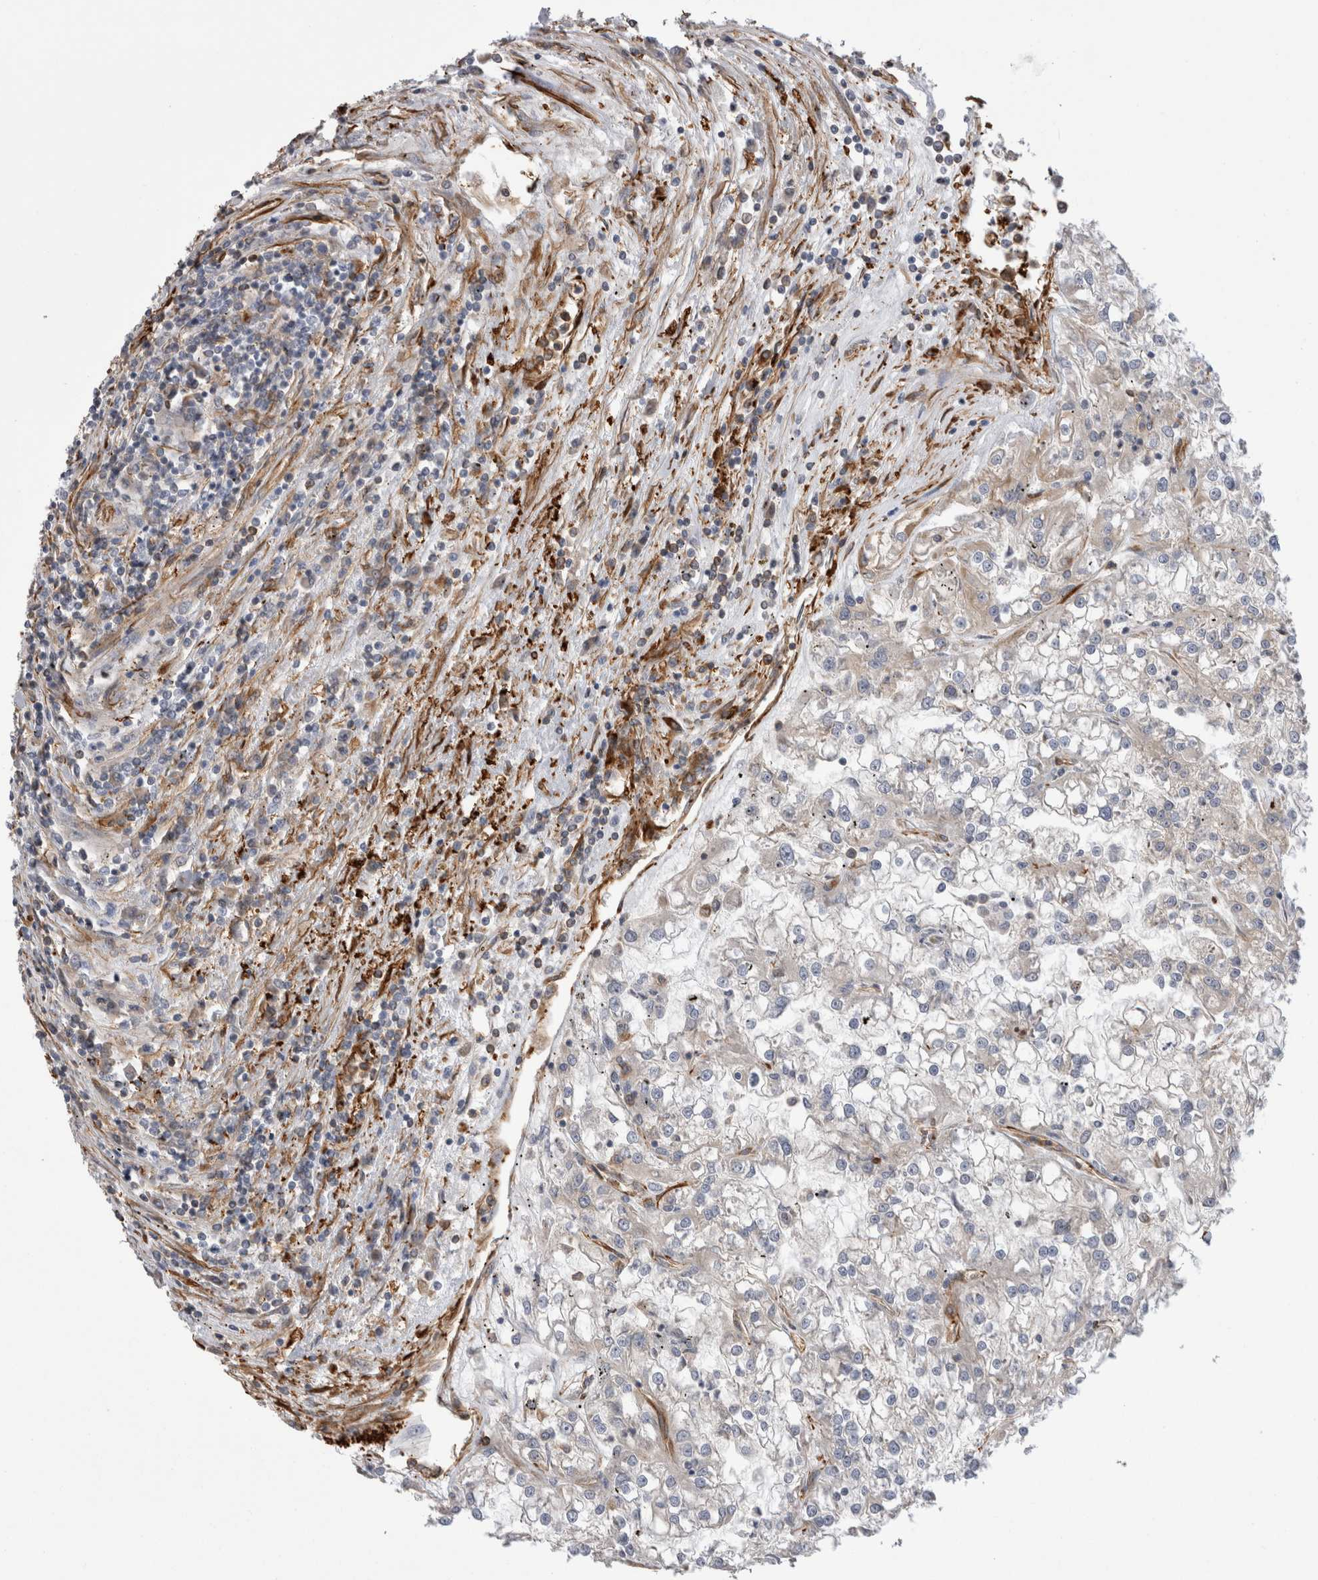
{"staining": {"intensity": "moderate", "quantity": "25%-75%", "location": "cytoplasmic/membranous"}, "tissue": "renal cancer", "cell_type": "Tumor cells", "image_type": "cancer", "snomed": [{"axis": "morphology", "description": "Adenocarcinoma, NOS"}, {"axis": "topography", "description": "Kidney"}], "caption": "The micrograph reveals a brown stain indicating the presence of a protein in the cytoplasmic/membranous of tumor cells in renal cancer (adenocarcinoma).", "gene": "EPRS1", "patient": {"sex": "female", "age": 52}}